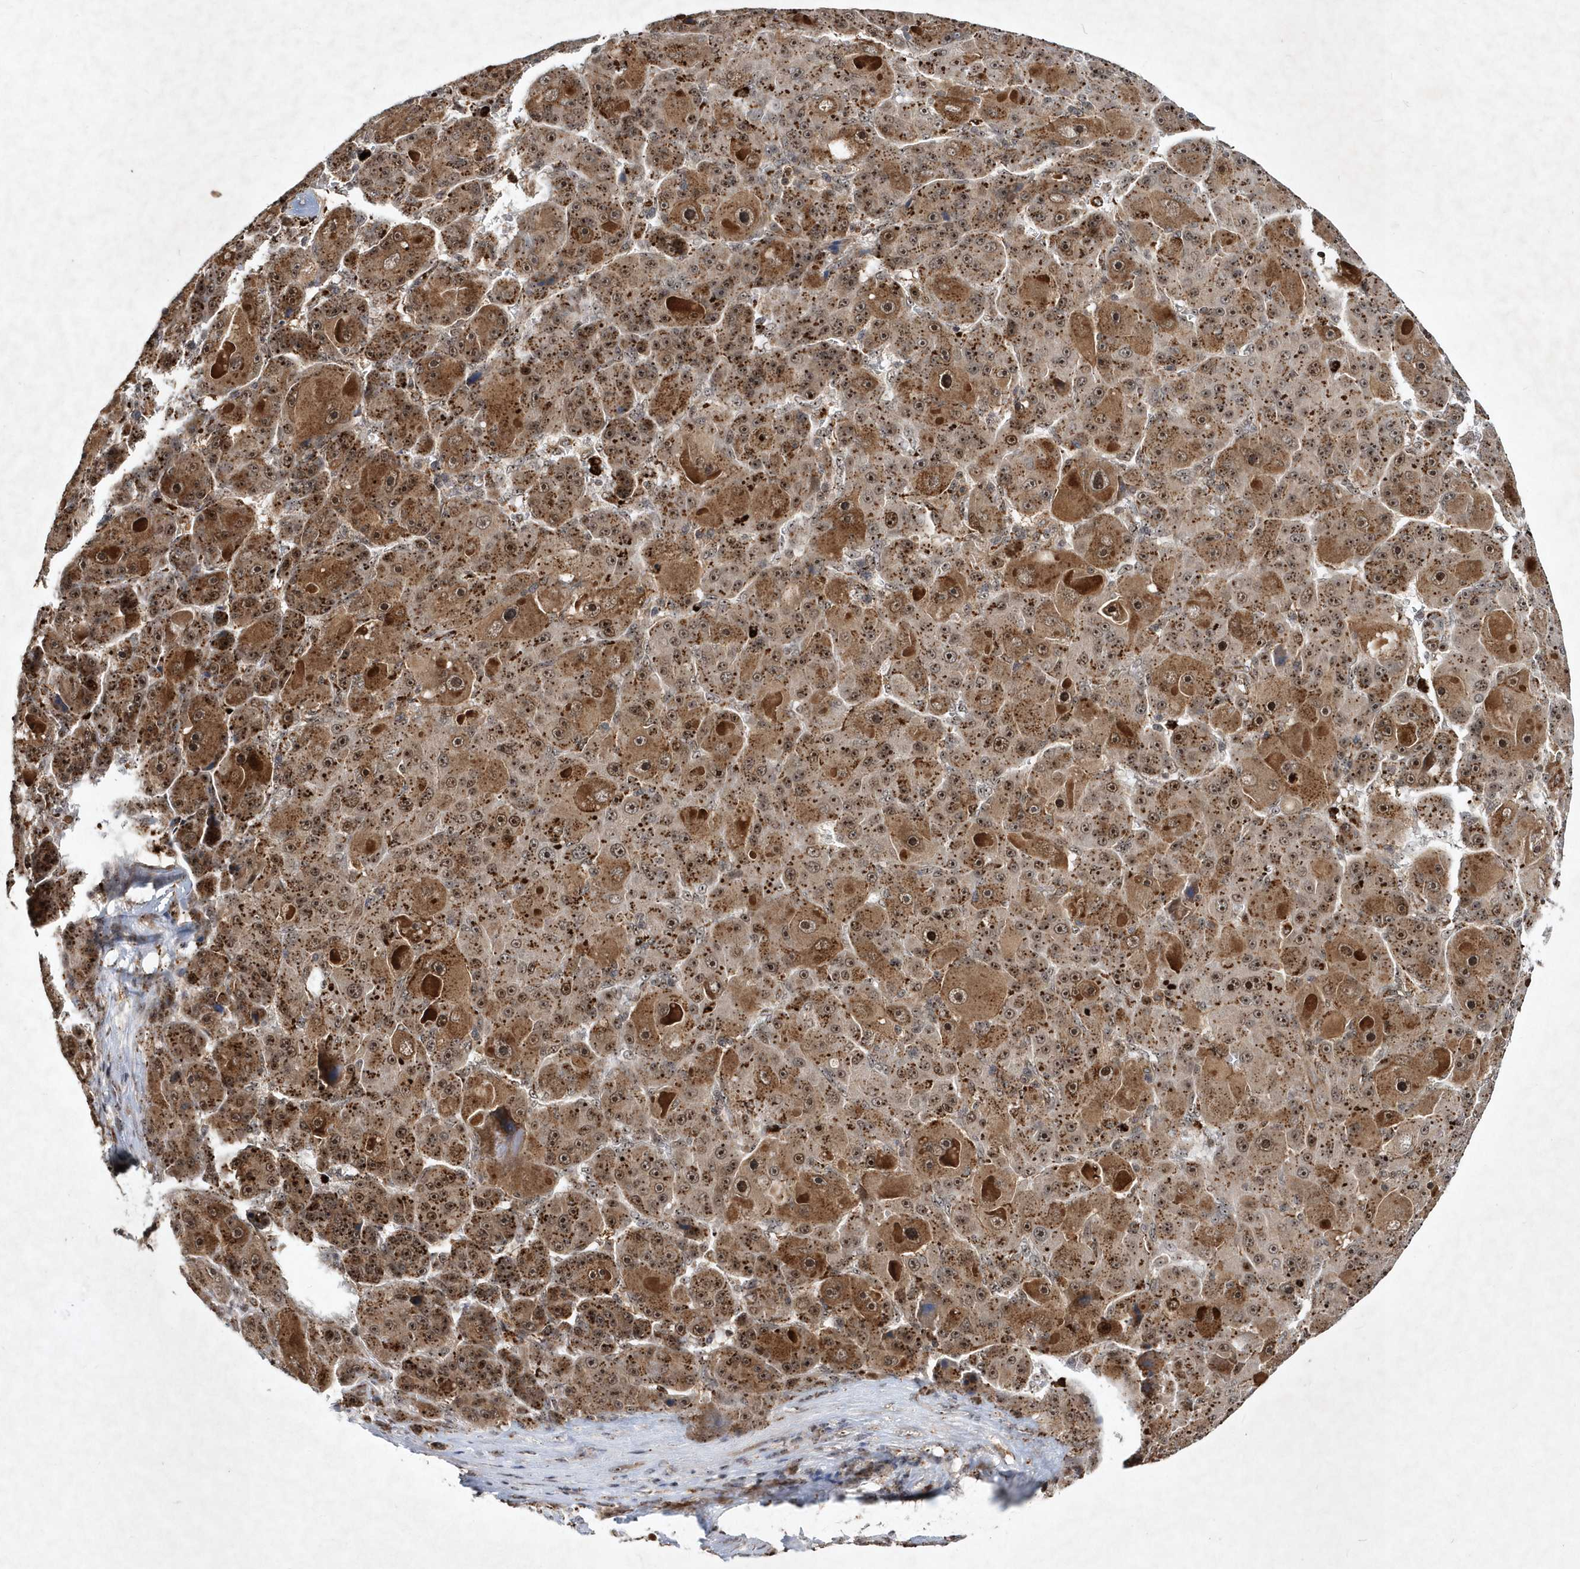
{"staining": {"intensity": "moderate", "quantity": ">75%", "location": "cytoplasmic/membranous,nuclear"}, "tissue": "liver cancer", "cell_type": "Tumor cells", "image_type": "cancer", "snomed": [{"axis": "morphology", "description": "Carcinoma, Hepatocellular, NOS"}, {"axis": "topography", "description": "Liver"}], "caption": "Moderate cytoplasmic/membranous and nuclear protein positivity is appreciated in approximately >75% of tumor cells in liver cancer (hepatocellular carcinoma).", "gene": "SOWAHB", "patient": {"sex": "male", "age": 76}}